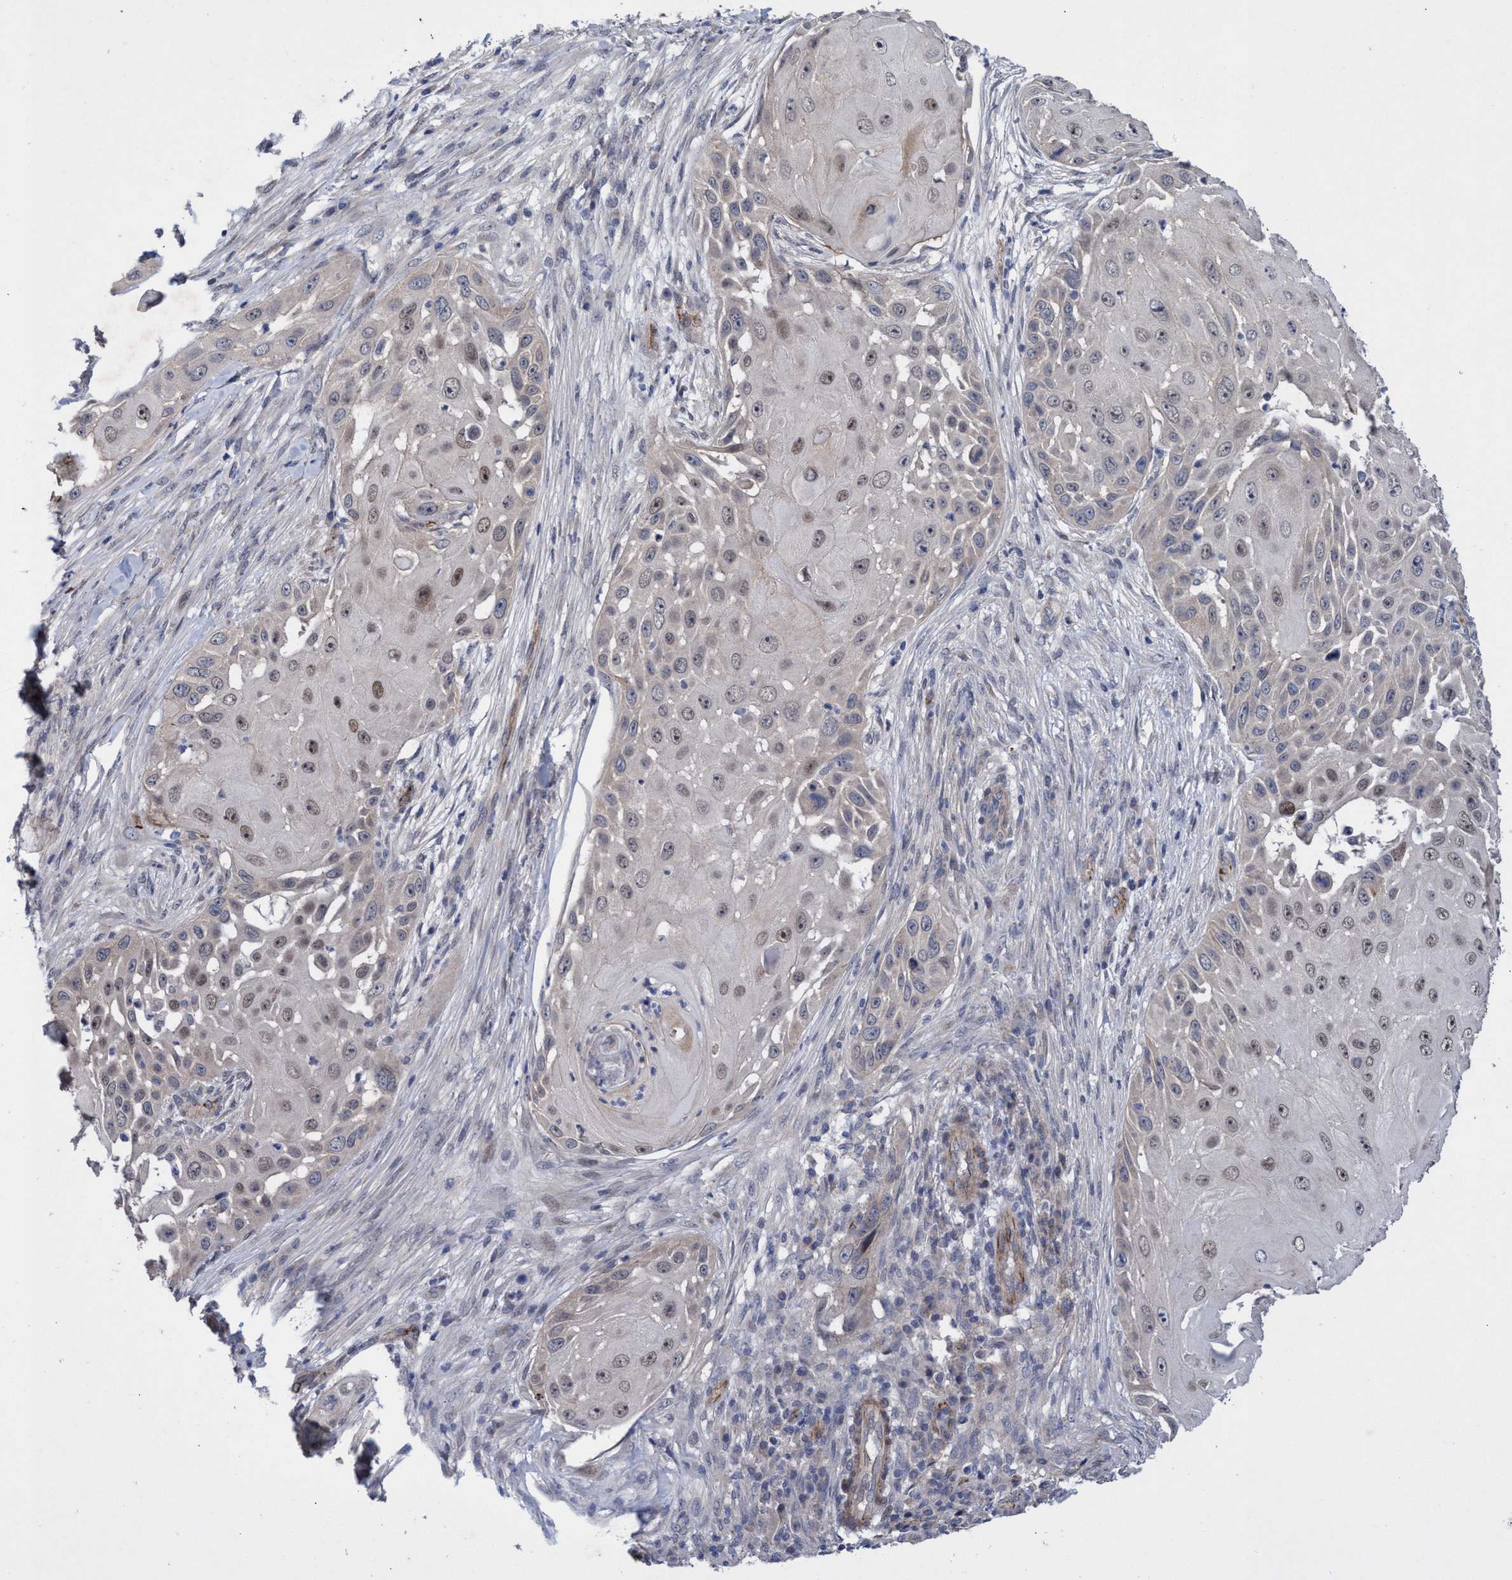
{"staining": {"intensity": "moderate", "quantity": "25%-75%", "location": "nuclear"}, "tissue": "skin cancer", "cell_type": "Tumor cells", "image_type": "cancer", "snomed": [{"axis": "morphology", "description": "Squamous cell carcinoma, NOS"}, {"axis": "topography", "description": "Skin"}], "caption": "A photomicrograph showing moderate nuclear staining in about 25%-75% of tumor cells in skin squamous cell carcinoma, as visualized by brown immunohistochemical staining.", "gene": "ZNF750", "patient": {"sex": "female", "age": 44}}